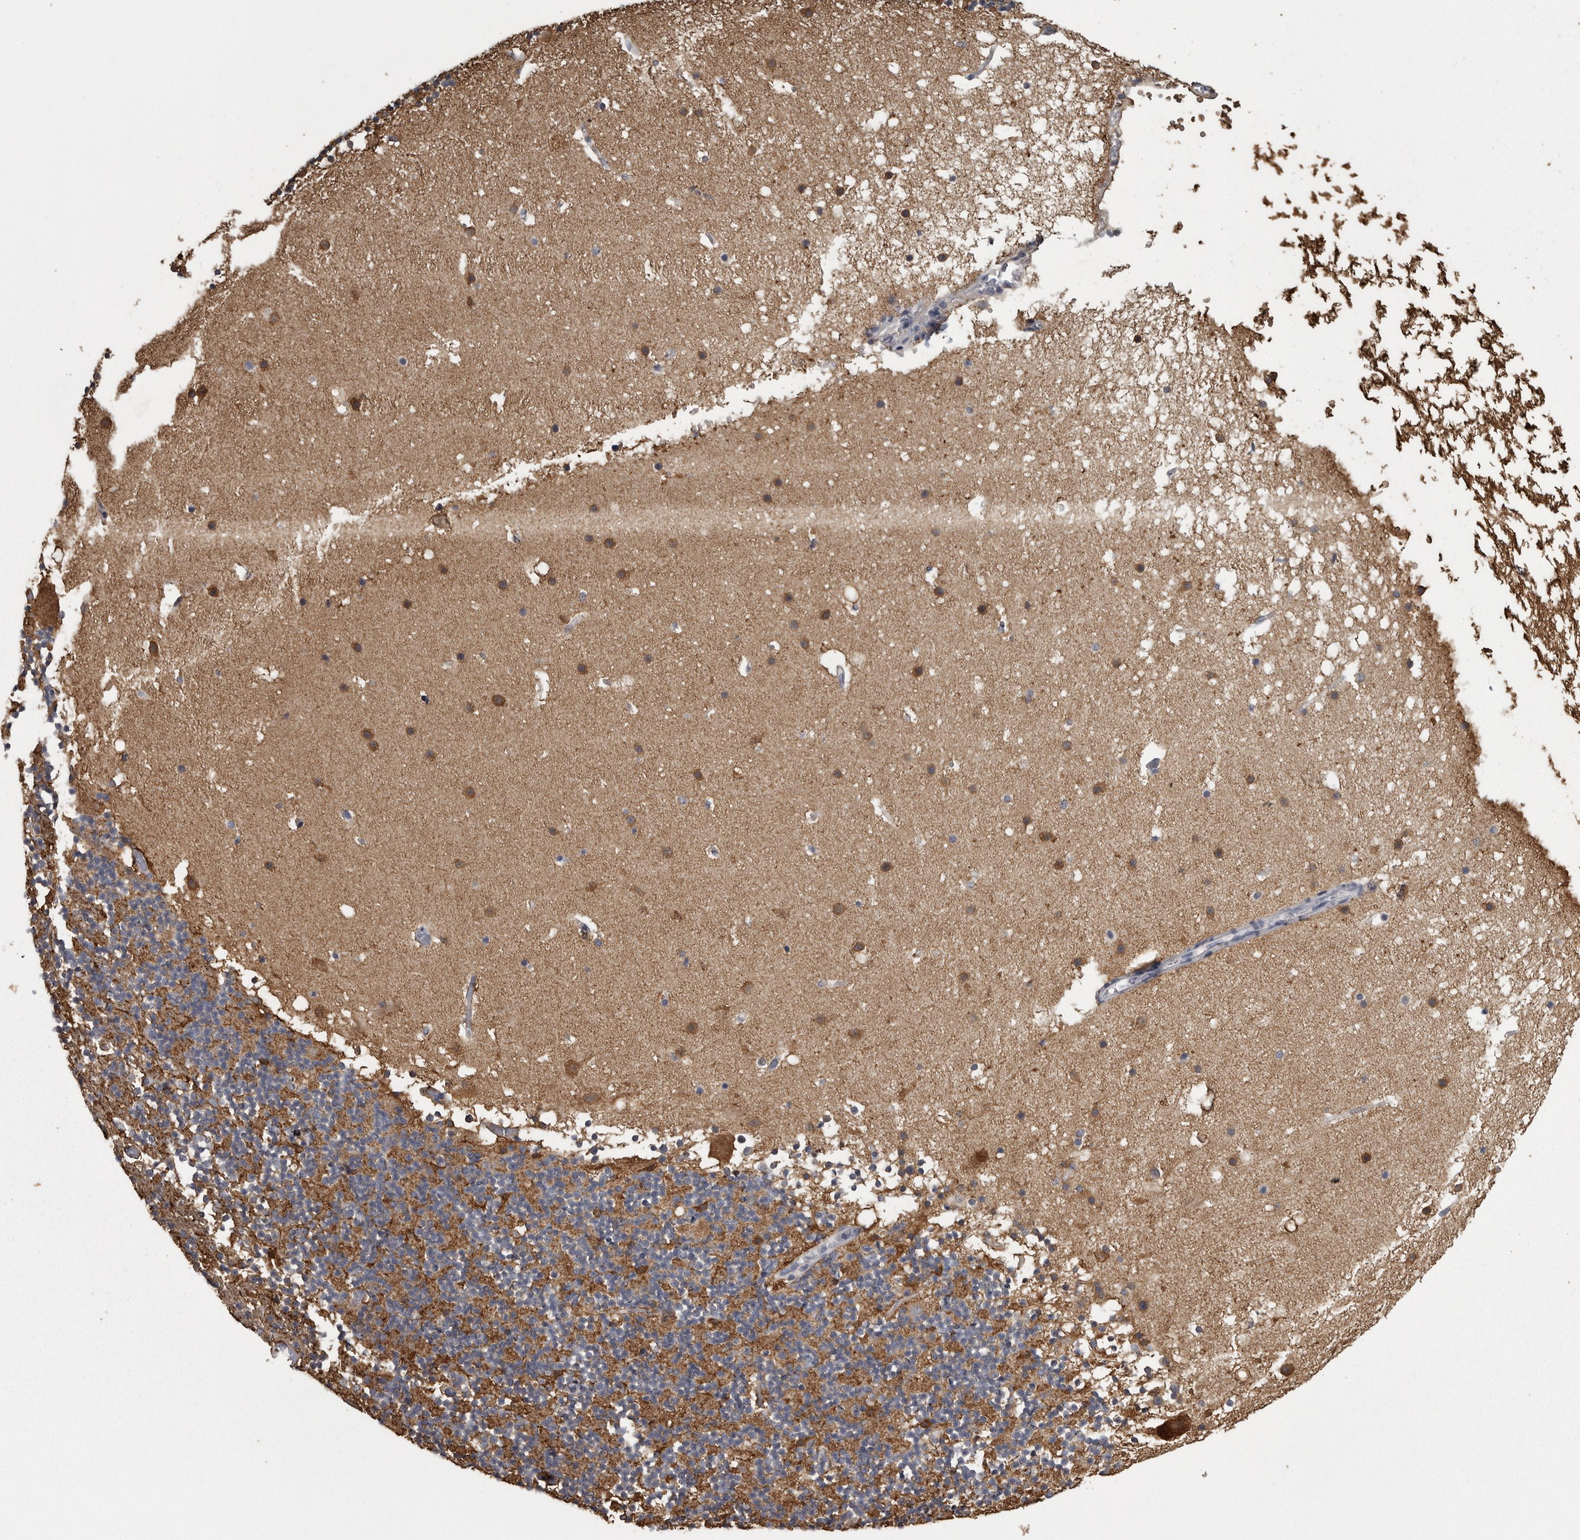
{"staining": {"intensity": "moderate", "quantity": ">75%", "location": "cytoplasmic/membranous"}, "tissue": "cerebellum", "cell_type": "Cells in granular layer", "image_type": "normal", "snomed": [{"axis": "morphology", "description": "Normal tissue, NOS"}, {"axis": "topography", "description": "Cerebellum"}], "caption": "Cerebellum stained with immunohistochemistry displays moderate cytoplasmic/membranous expression in about >75% of cells in granular layer.", "gene": "FRK", "patient": {"sex": "male", "age": 57}}